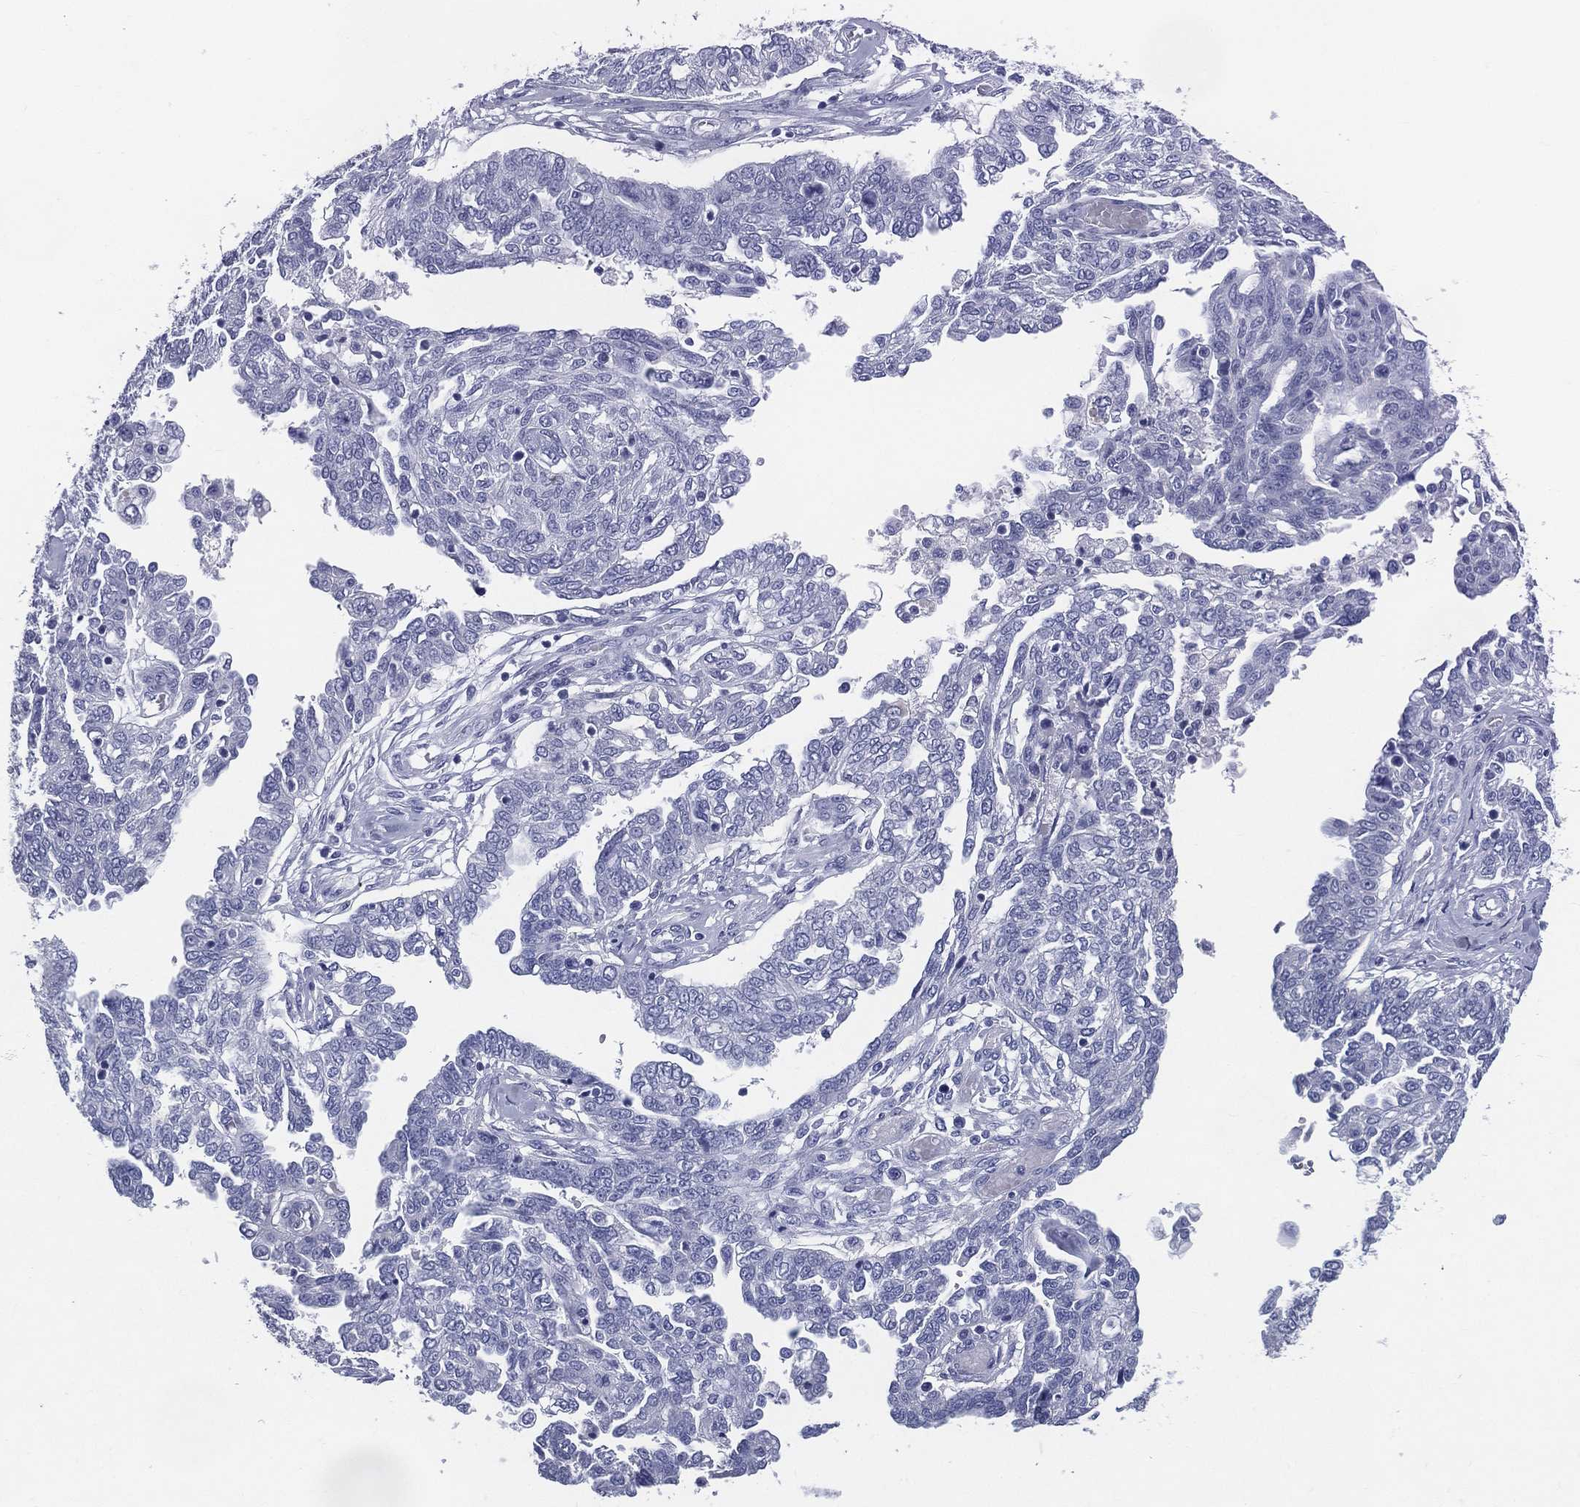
{"staining": {"intensity": "negative", "quantity": "none", "location": "none"}, "tissue": "ovarian cancer", "cell_type": "Tumor cells", "image_type": "cancer", "snomed": [{"axis": "morphology", "description": "Cystadenocarcinoma, serous, NOS"}, {"axis": "topography", "description": "Ovary"}], "caption": "High magnification brightfield microscopy of ovarian cancer (serous cystadenocarcinoma) stained with DAB (3,3'-diaminobenzidine) (brown) and counterstained with hematoxylin (blue): tumor cells show no significant positivity.", "gene": "ACE2", "patient": {"sex": "female", "age": 67}}